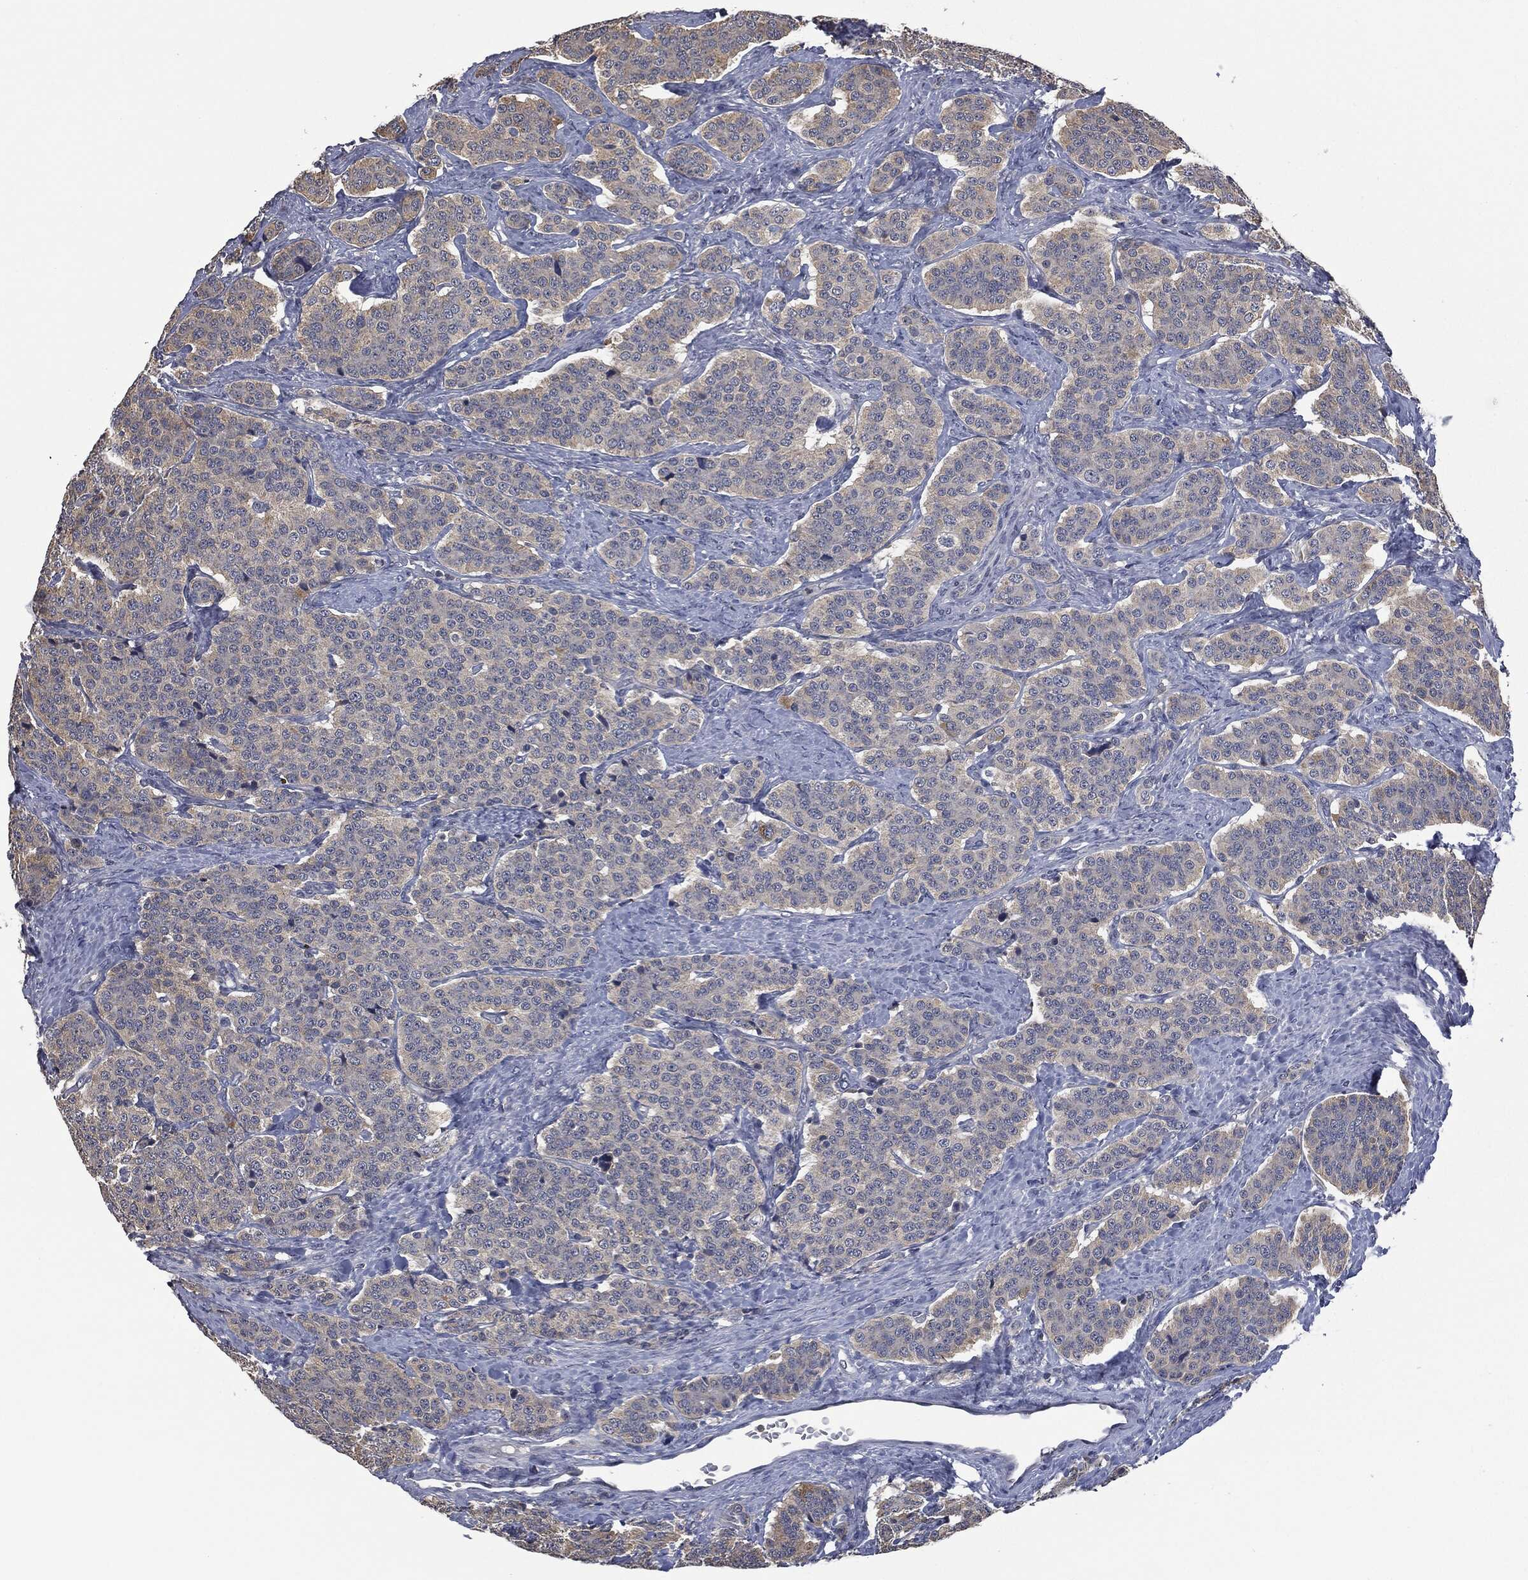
{"staining": {"intensity": "moderate", "quantity": "<25%", "location": "cytoplasmic/membranous"}, "tissue": "carcinoid", "cell_type": "Tumor cells", "image_type": "cancer", "snomed": [{"axis": "morphology", "description": "Carcinoid, malignant, NOS"}, {"axis": "topography", "description": "Small intestine"}], "caption": "Immunohistochemical staining of malignant carcinoid reveals low levels of moderate cytoplasmic/membranous protein expression in about <25% of tumor cells.", "gene": "IL1RN", "patient": {"sex": "female", "age": 58}}